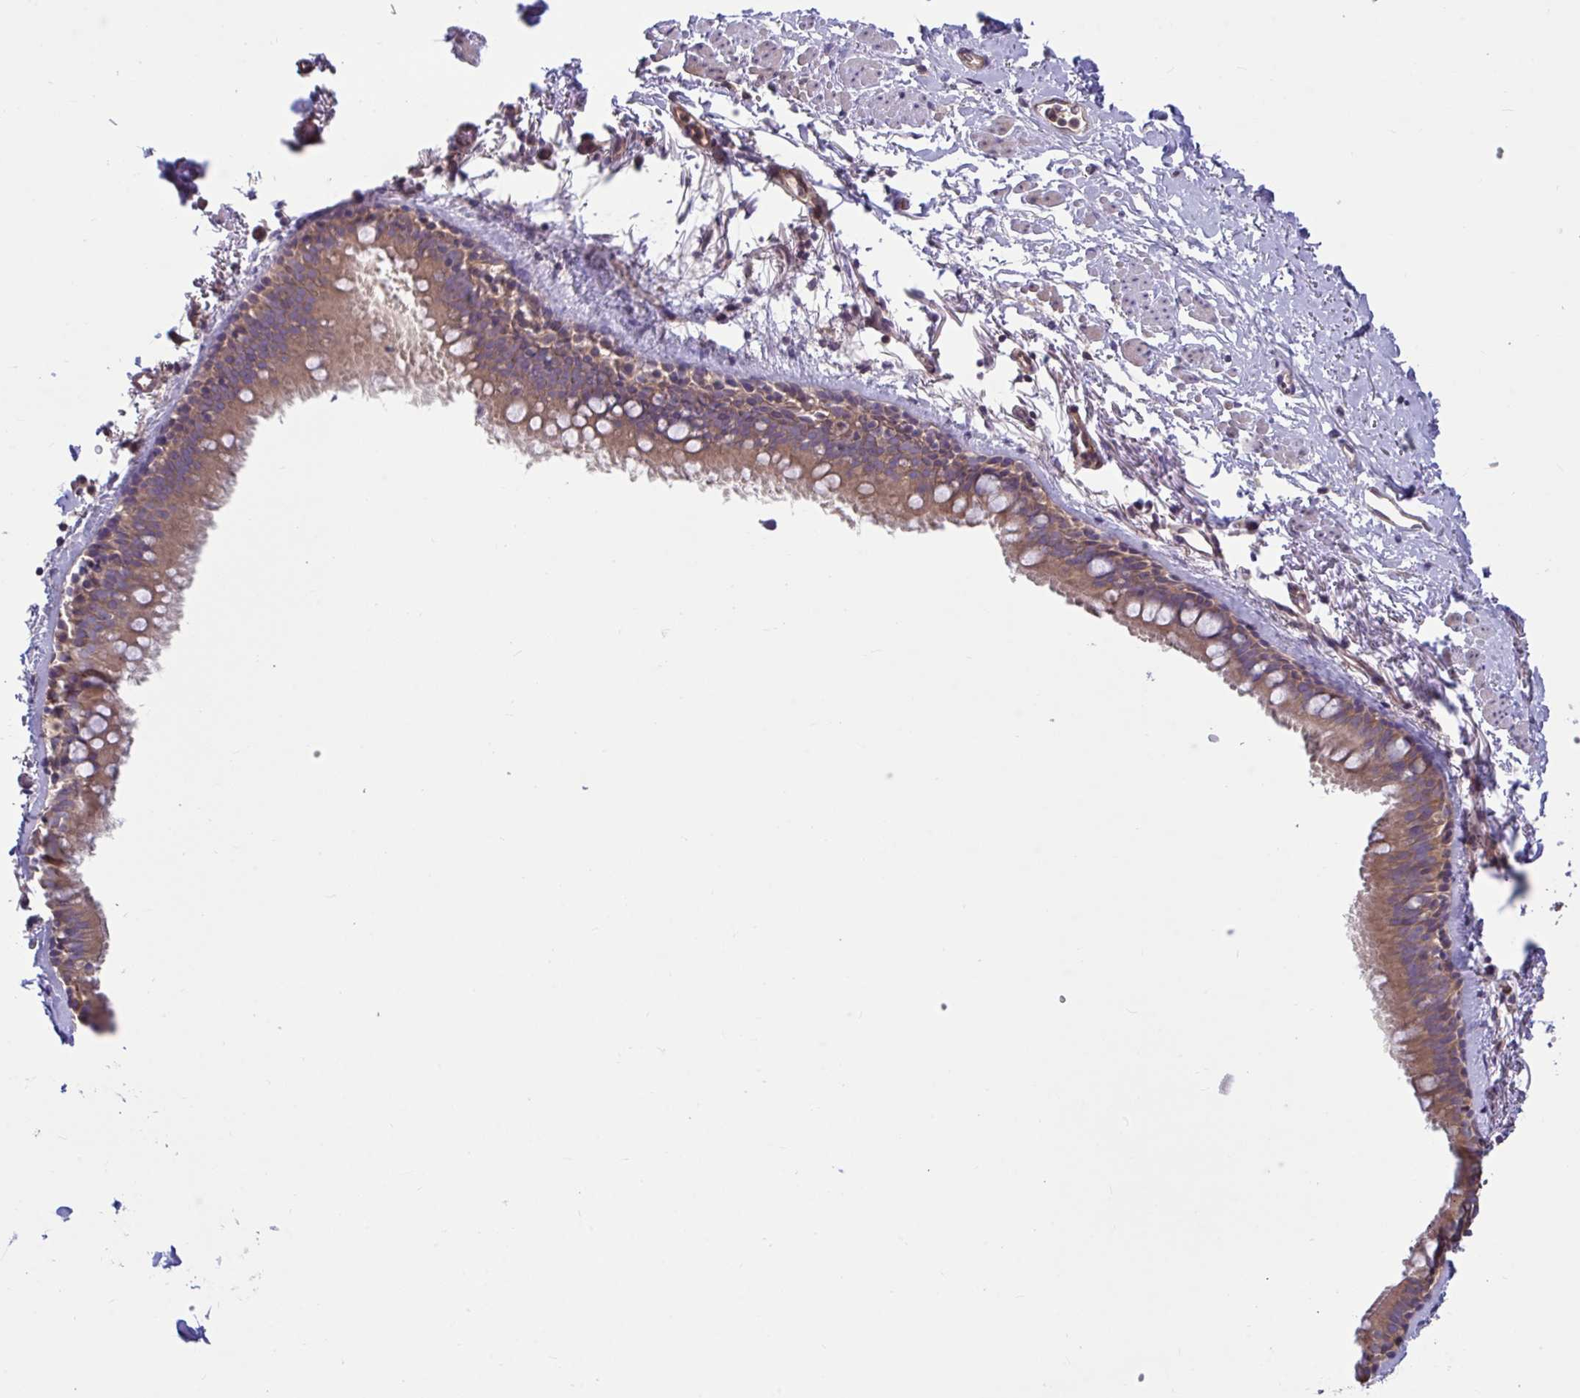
{"staining": {"intensity": "moderate", "quantity": ">75%", "location": "cytoplasmic/membranous"}, "tissue": "bronchus", "cell_type": "Respiratory epithelial cells", "image_type": "normal", "snomed": [{"axis": "morphology", "description": "Normal tissue, NOS"}, {"axis": "topography", "description": "Bronchus"}], "caption": "Immunohistochemistry (IHC) staining of unremarkable bronchus, which exhibits medium levels of moderate cytoplasmic/membranous positivity in about >75% of respiratory epithelial cells indicating moderate cytoplasmic/membranous protein positivity. The staining was performed using DAB (brown) for protein detection and nuclei were counterstained in hematoxylin (blue).", "gene": "IST1", "patient": {"sex": "male", "age": 67}}